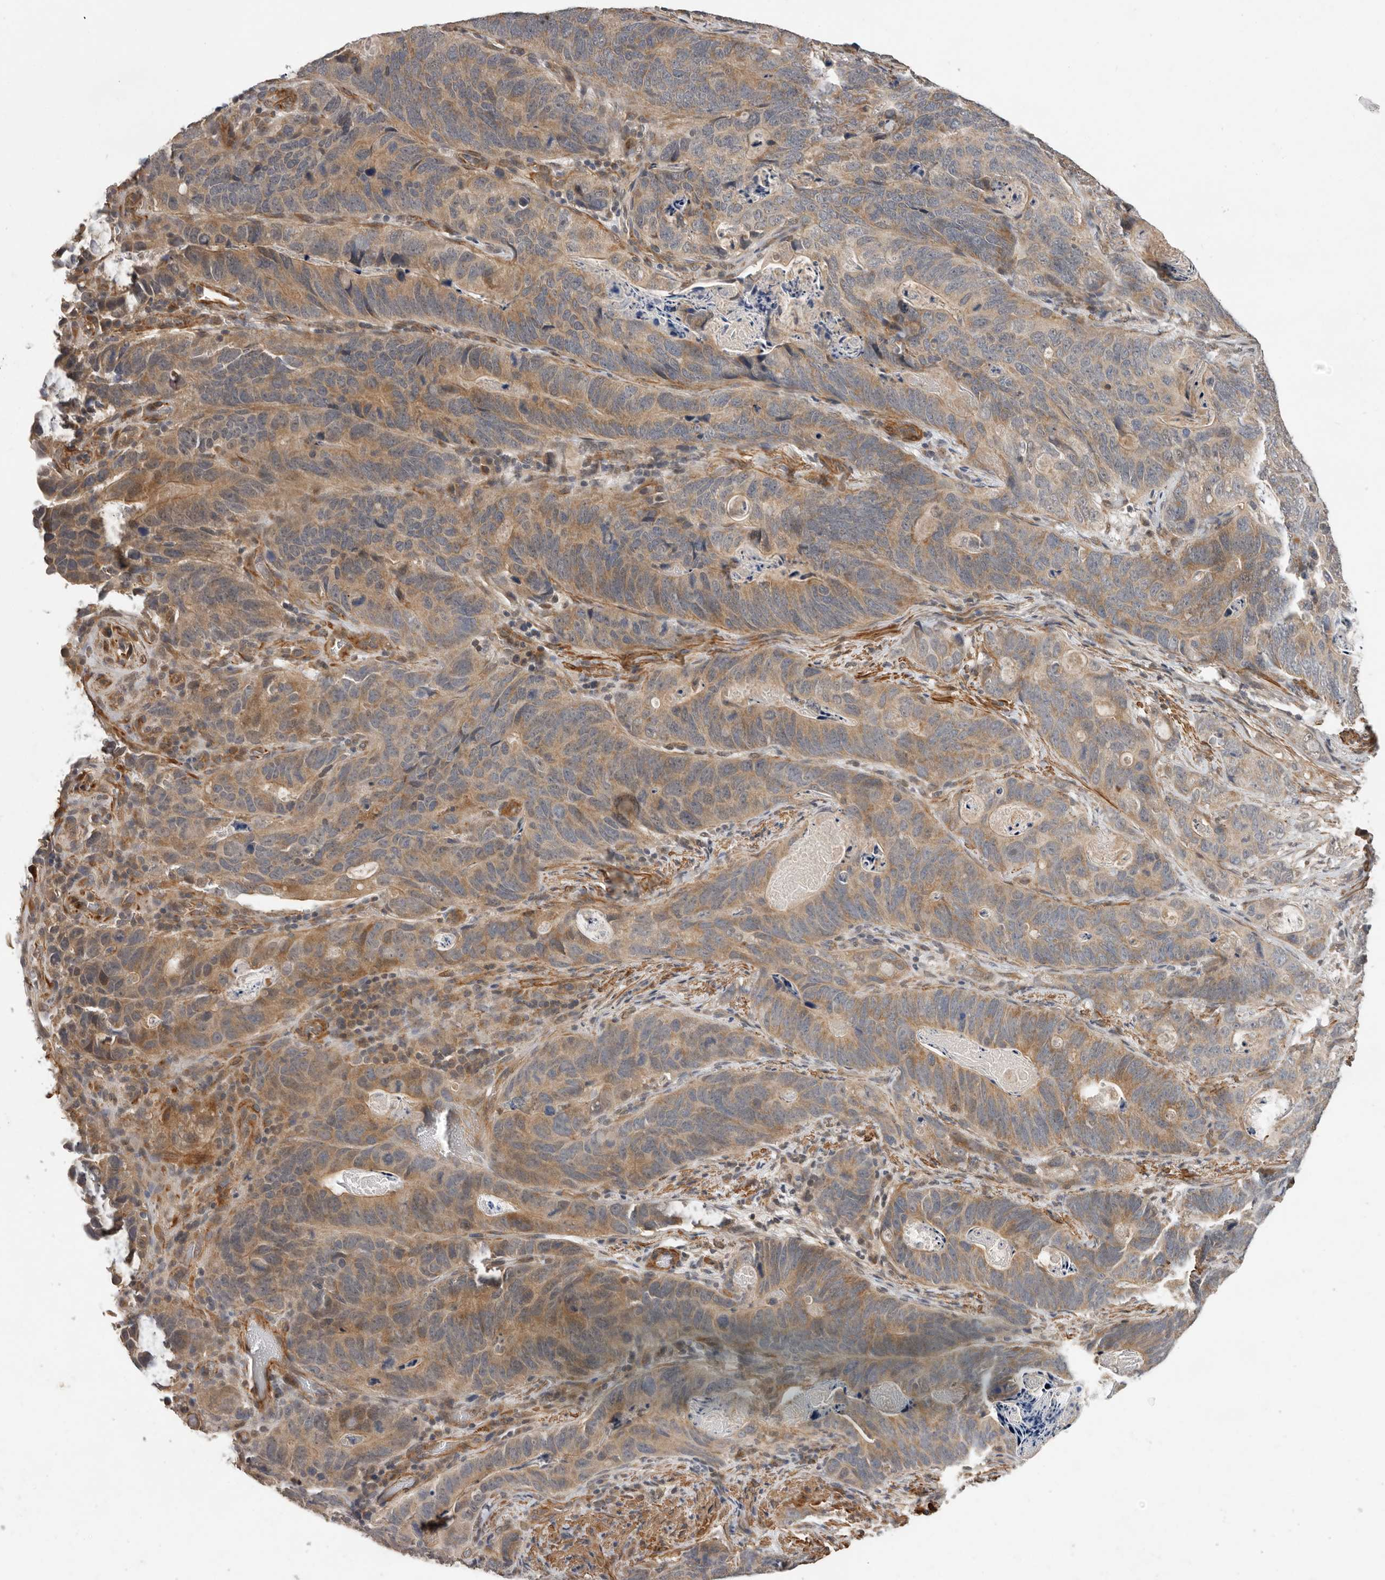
{"staining": {"intensity": "moderate", "quantity": ">75%", "location": "cytoplasmic/membranous"}, "tissue": "stomach cancer", "cell_type": "Tumor cells", "image_type": "cancer", "snomed": [{"axis": "morphology", "description": "Normal tissue, NOS"}, {"axis": "morphology", "description": "Adenocarcinoma, NOS"}, {"axis": "topography", "description": "Stomach"}], "caption": "Immunohistochemistry (IHC) (DAB) staining of stomach adenocarcinoma exhibits moderate cytoplasmic/membranous protein positivity in about >75% of tumor cells.", "gene": "RNF157", "patient": {"sex": "female", "age": 89}}